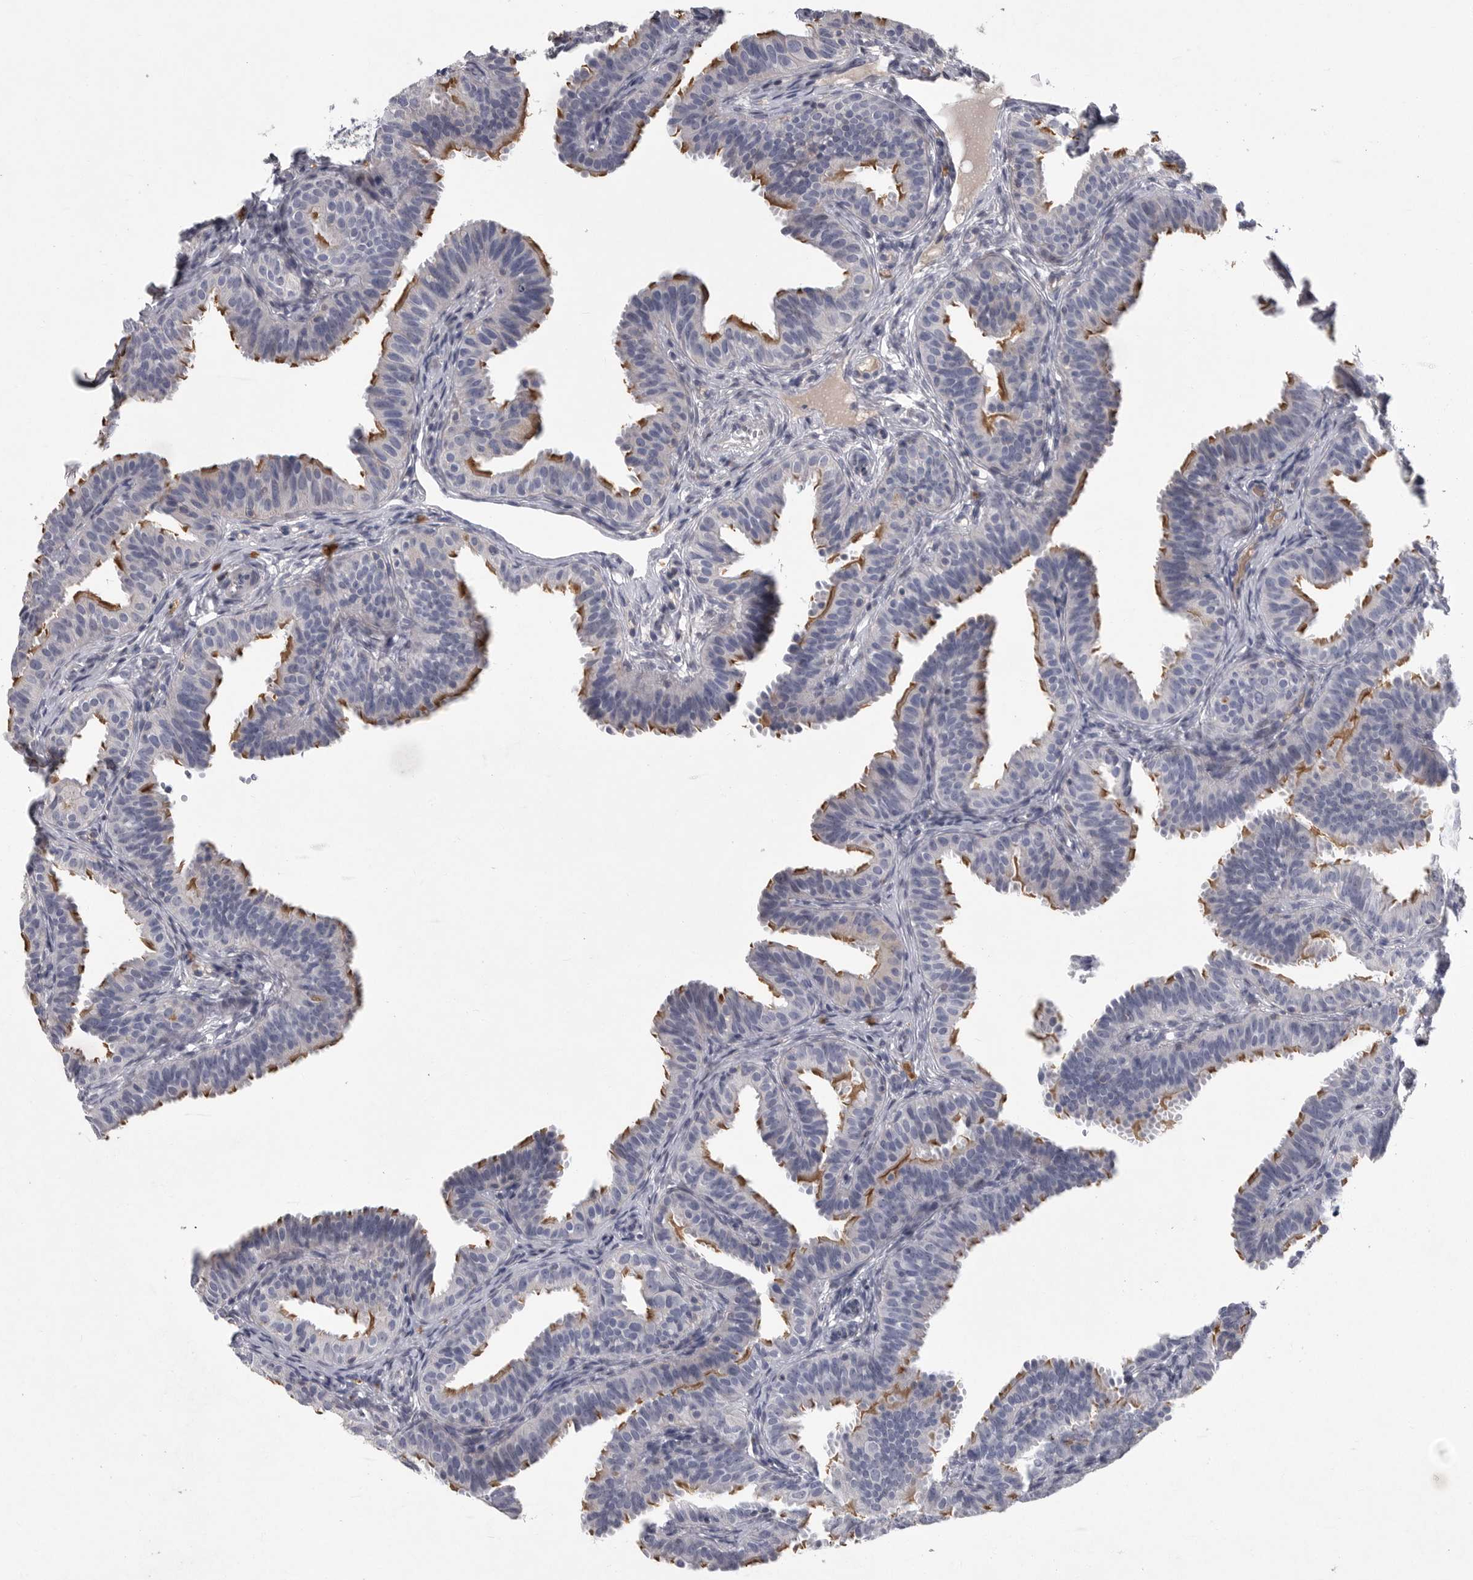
{"staining": {"intensity": "moderate", "quantity": "25%-75%", "location": "cytoplasmic/membranous"}, "tissue": "fallopian tube", "cell_type": "Glandular cells", "image_type": "normal", "snomed": [{"axis": "morphology", "description": "Normal tissue, NOS"}, {"axis": "topography", "description": "Fallopian tube"}], "caption": "IHC micrograph of benign human fallopian tube stained for a protein (brown), which reveals medium levels of moderate cytoplasmic/membranous expression in about 25%-75% of glandular cells.", "gene": "CRP", "patient": {"sex": "female", "age": 35}}